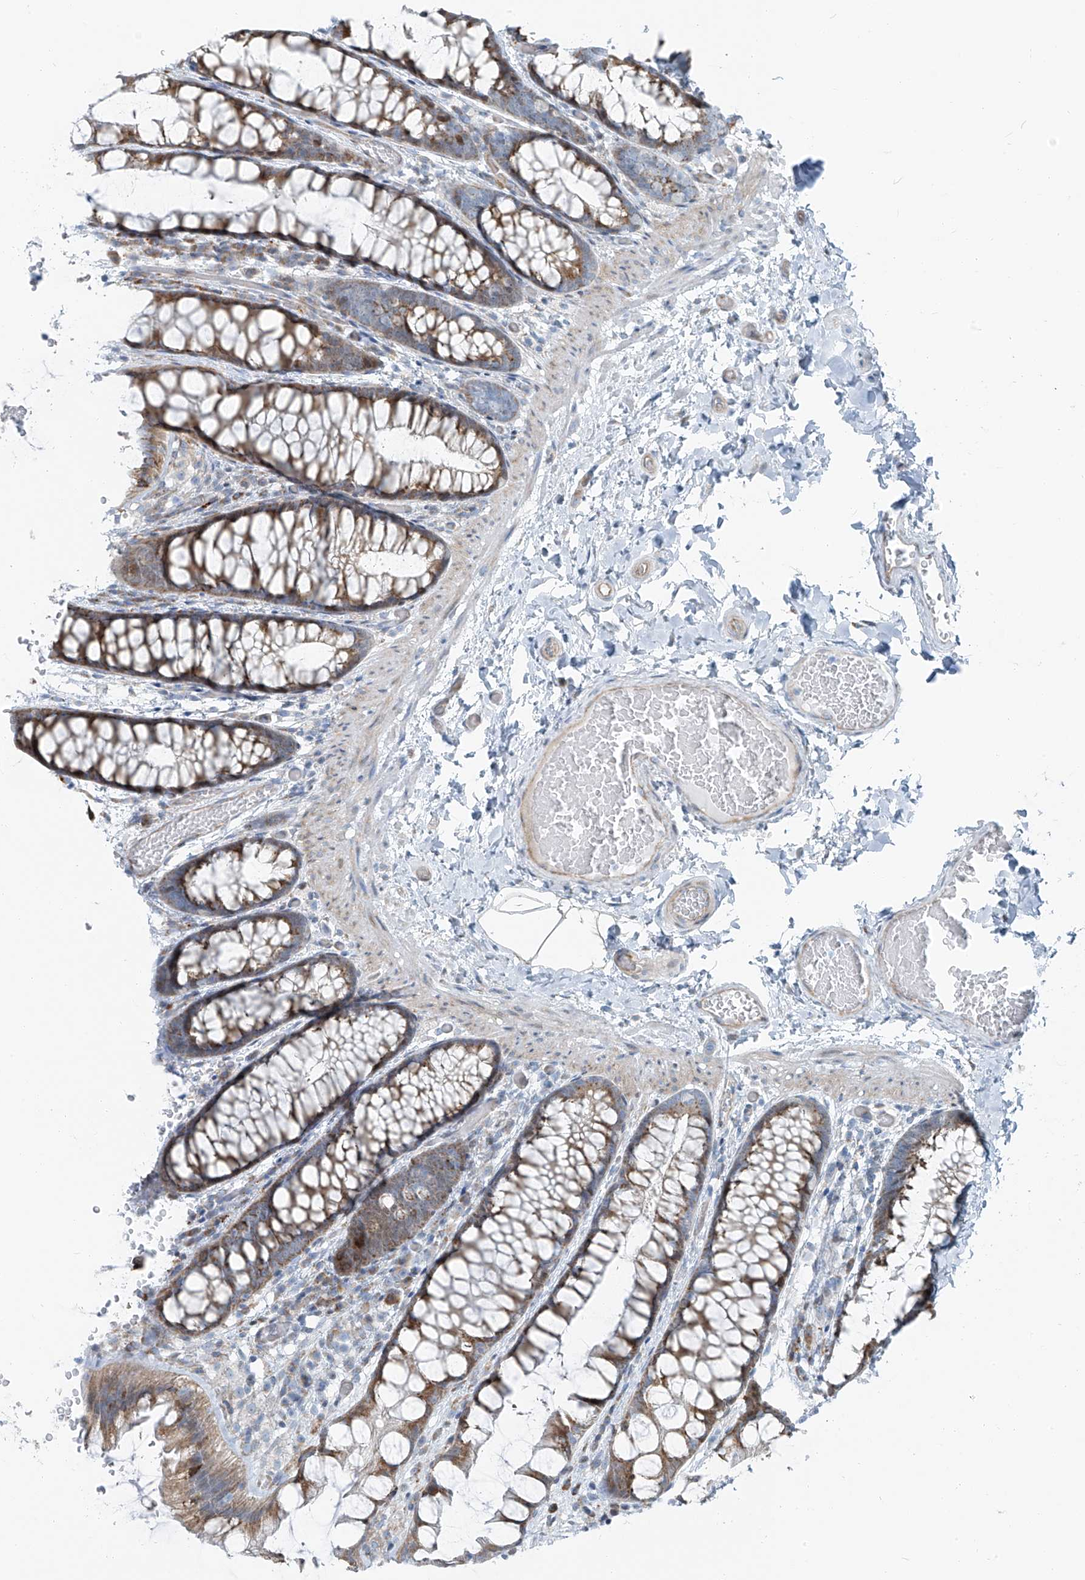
{"staining": {"intensity": "weak", "quantity": ">75%", "location": "cytoplasmic/membranous"}, "tissue": "colon", "cell_type": "Endothelial cells", "image_type": "normal", "snomed": [{"axis": "morphology", "description": "Normal tissue, NOS"}, {"axis": "topography", "description": "Colon"}], "caption": "Immunohistochemistry (IHC) (DAB) staining of unremarkable human colon demonstrates weak cytoplasmic/membranous protein expression in approximately >75% of endothelial cells. (DAB IHC with brightfield microscopy, high magnification).", "gene": "HIC2", "patient": {"sex": "male", "age": 47}}